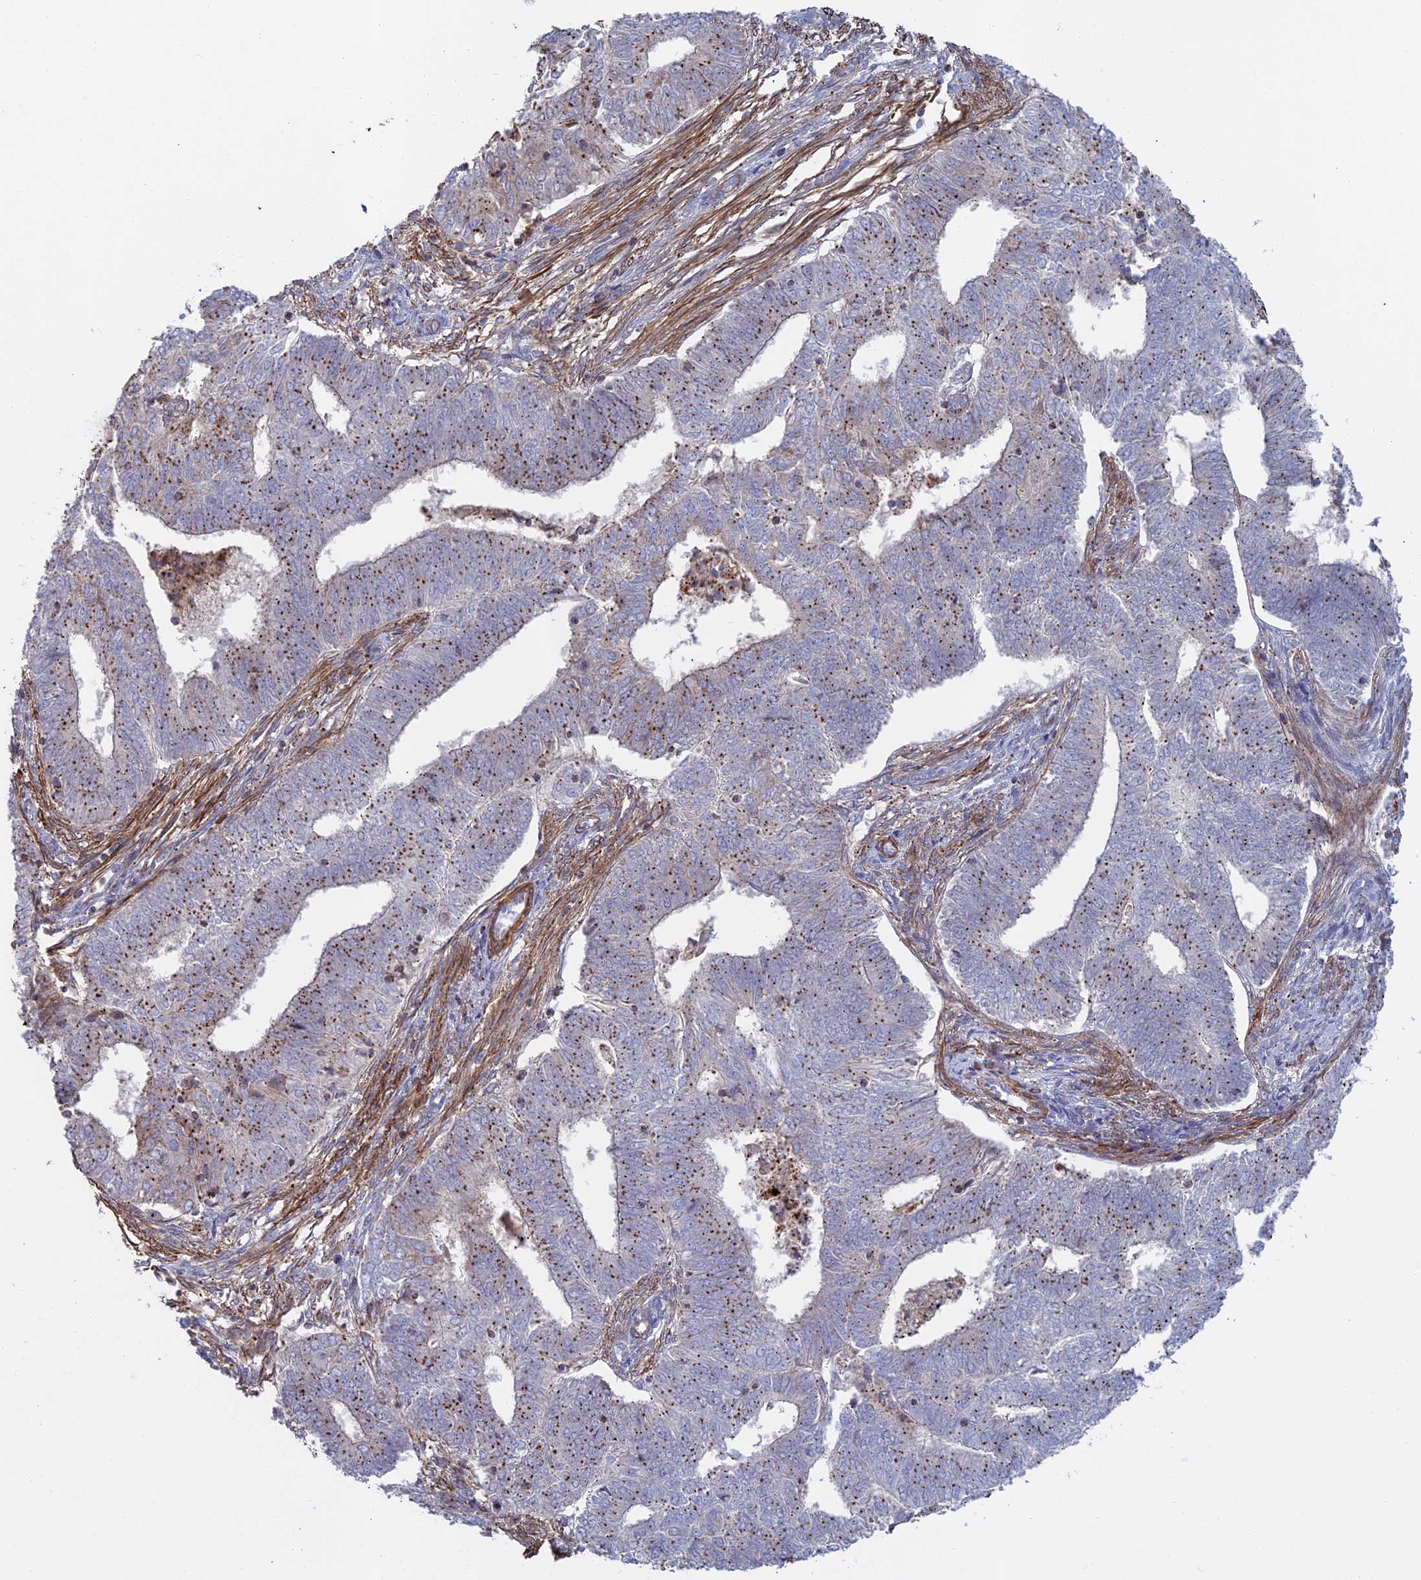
{"staining": {"intensity": "moderate", "quantity": "<25%", "location": "cytoplasmic/membranous"}, "tissue": "endometrial cancer", "cell_type": "Tumor cells", "image_type": "cancer", "snomed": [{"axis": "morphology", "description": "Adenocarcinoma, NOS"}, {"axis": "topography", "description": "Endometrium"}], "caption": "Immunohistochemistry (IHC) (DAB (3,3'-diaminobenzidine)) staining of human endometrial cancer displays moderate cytoplasmic/membranous protein staining in approximately <25% of tumor cells.", "gene": "LYPD5", "patient": {"sex": "female", "age": 62}}